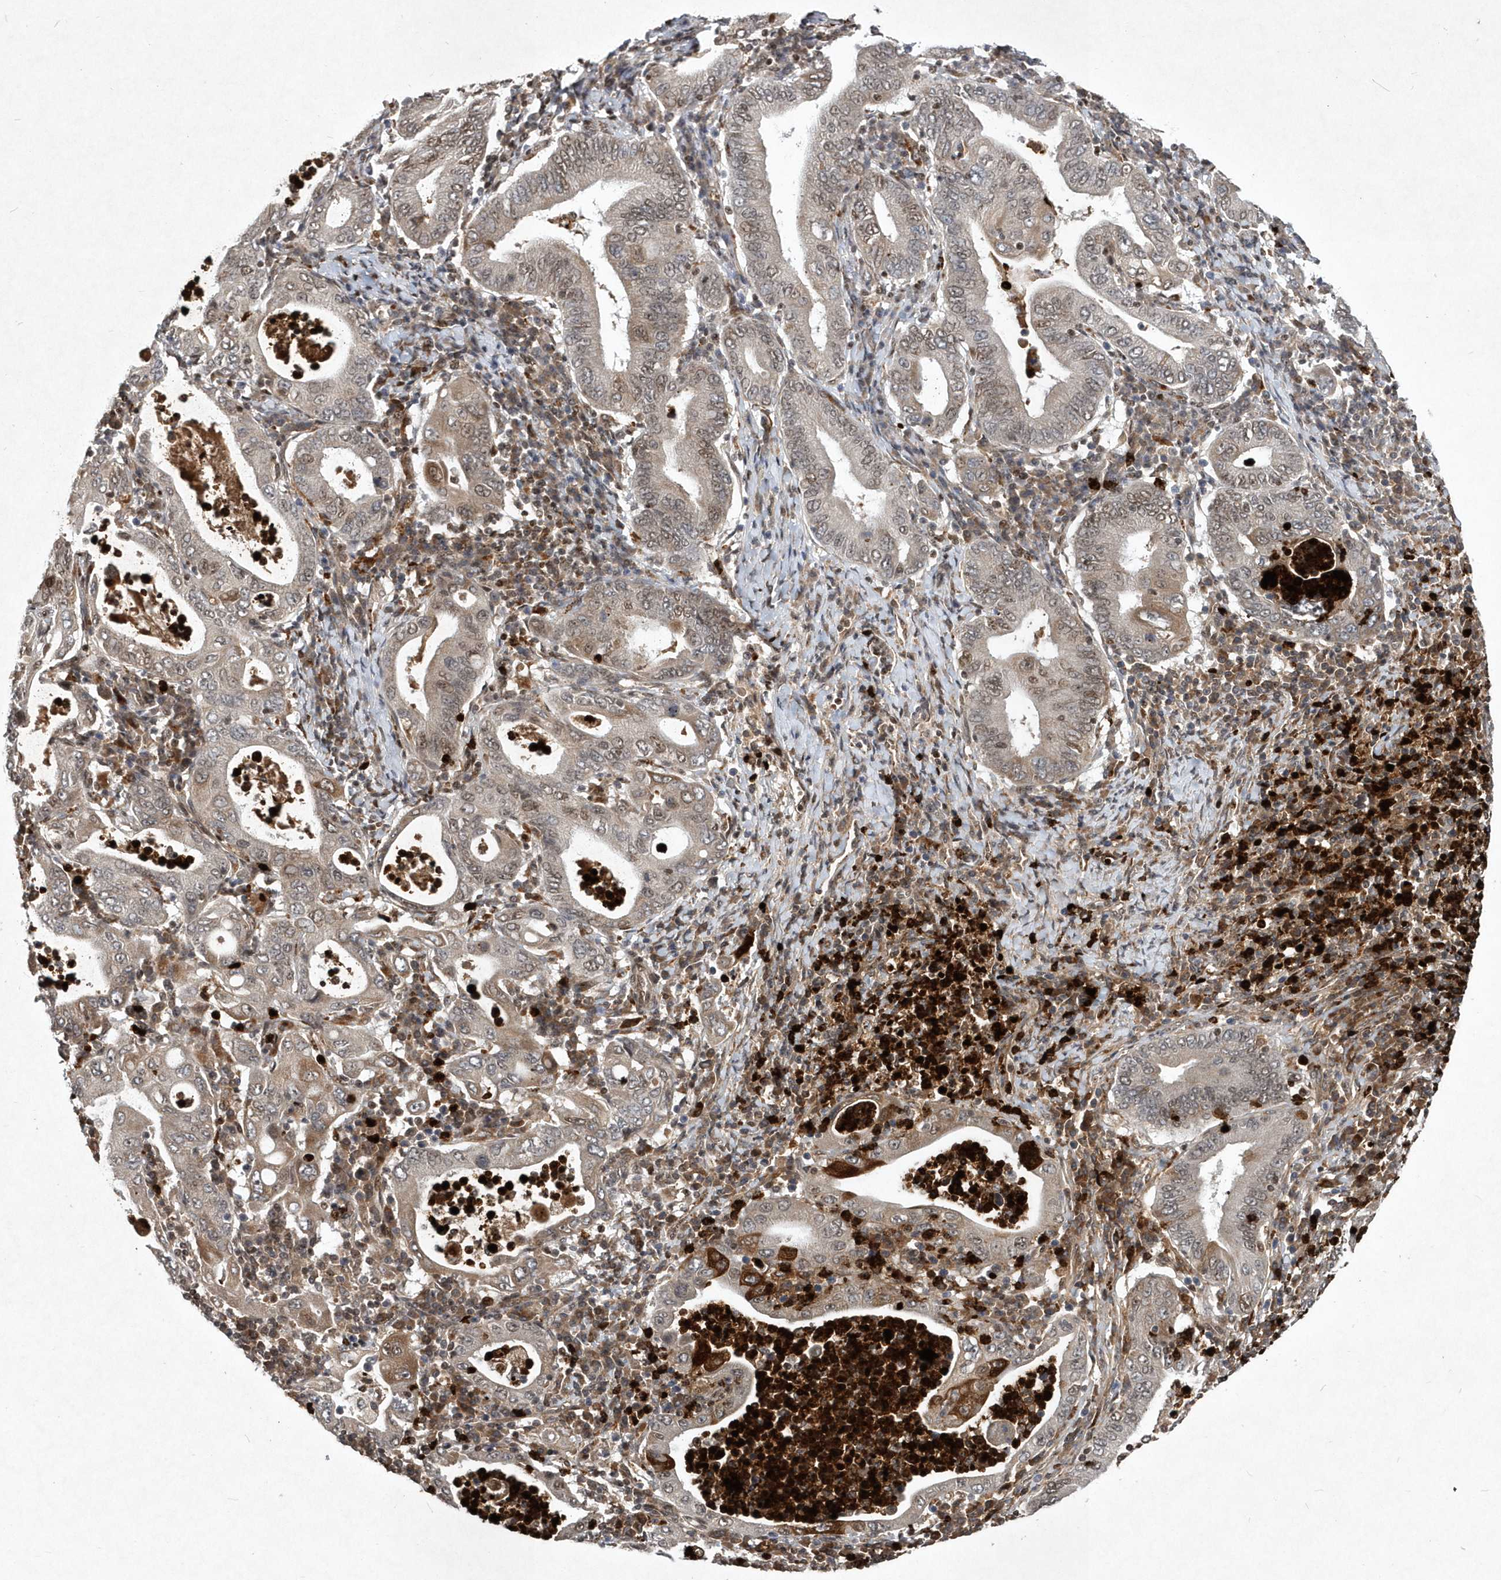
{"staining": {"intensity": "weak", "quantity": "<25%", "location": "cytoplasmic/membranous"}, "tissue": "stomach cancer", "cell_type": "Tumor cells", "image_type": "cancer", "snomed": [{"axis": "morphology", "description": "Normal tissue, NOS"}, {"axis": "morphology", "description": "Adenocarcinoma, NOS"}, {"axis": "topography", "description": "Esophagus"}, {"axis": "topography", "description": "Stomach, upper"}, {"axis": "topography", "description": "Peripheral nerve tissue"}], "caption": "Immunohistochemical staining of human stomach adenocarcinoma exhibits no significant expression in tumor cells.", "gene": "SOWAHB", "patient": {"sex": "male", "age": 62}}